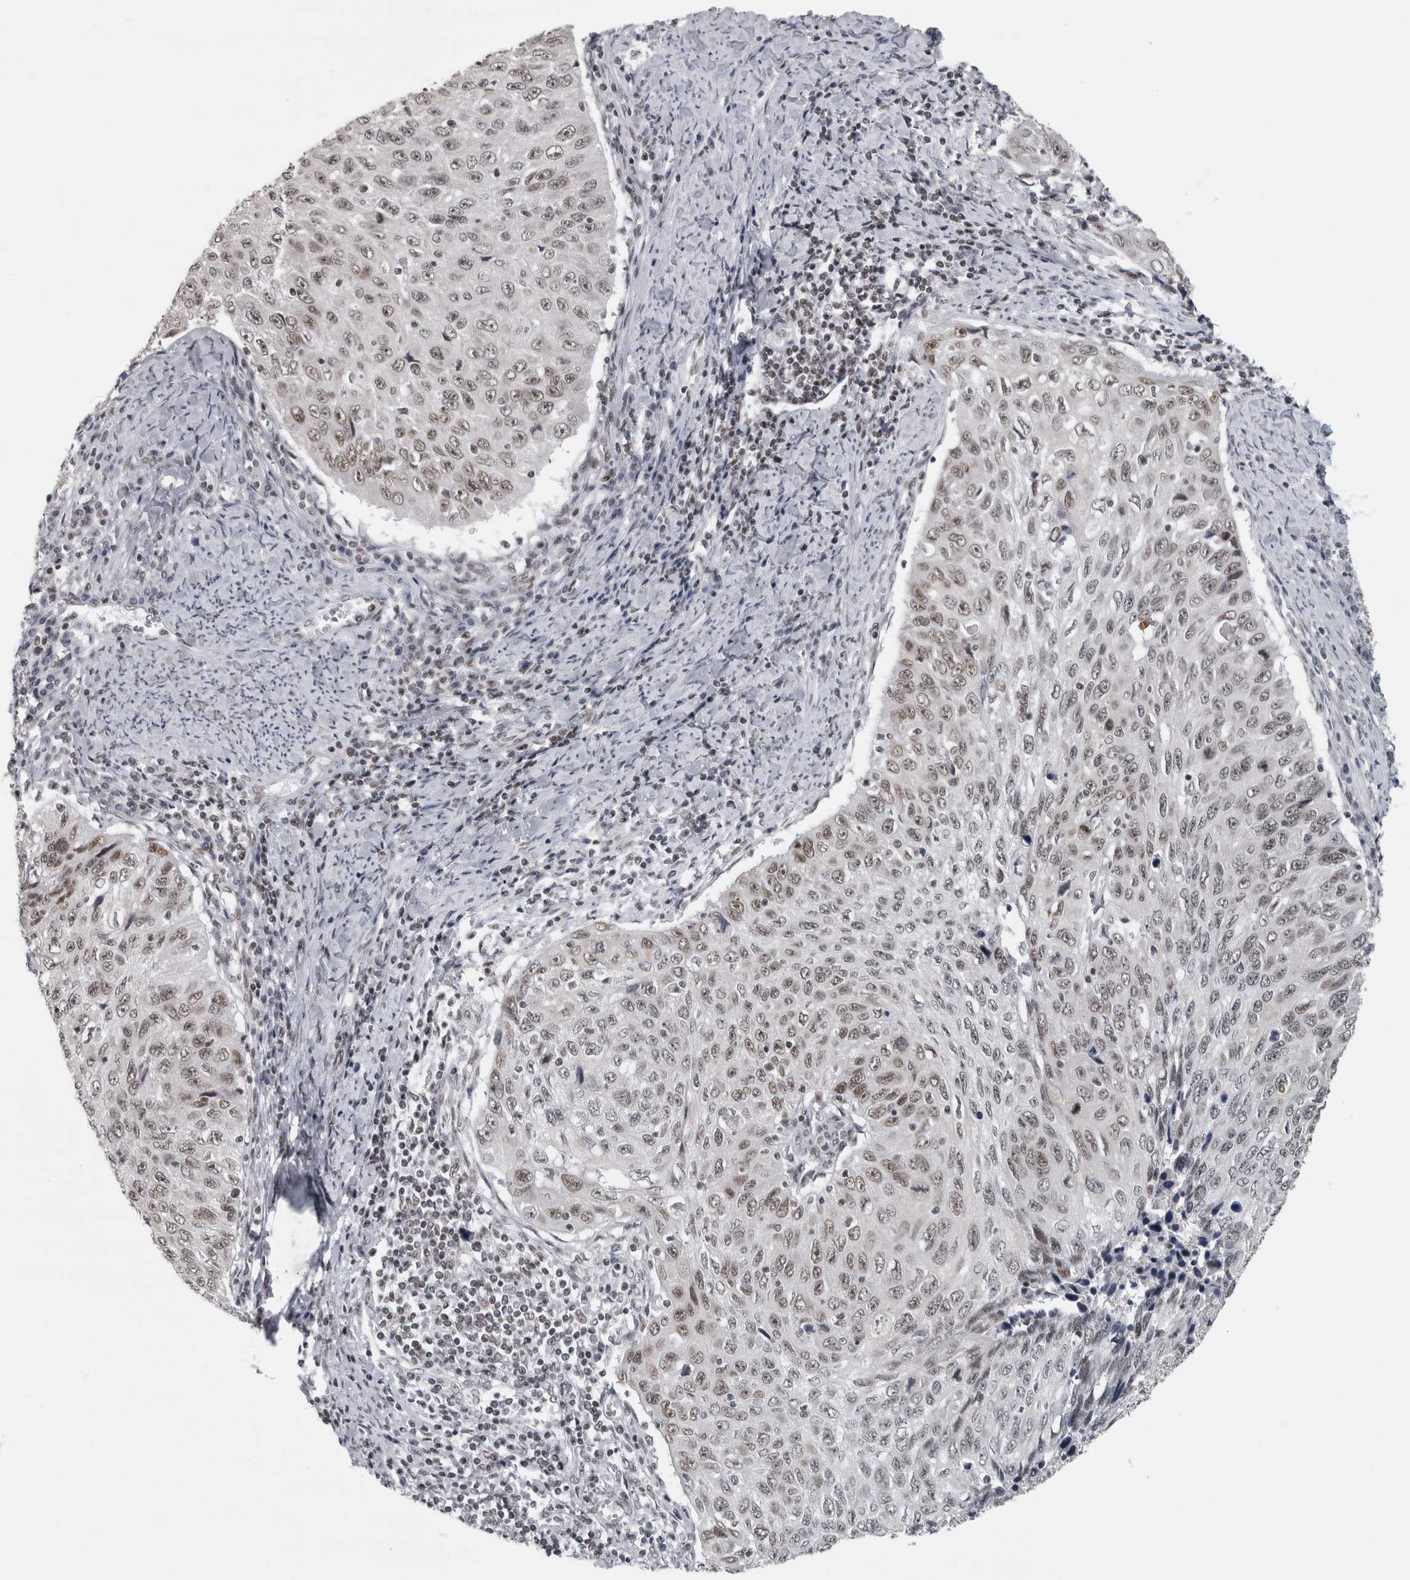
{"staining": {"intensity": "weak", "quantity": ">75%", "location": "nuclear"}, "tissue": "cervical cancer", "cell_type": "Tumor cells", "image_type": "cancer", "snomed": [{"axis": "morphology", "description": "Squamous cell carcinoma, NOS"}, {"axis": "topography", "description": "Cervix"}], "caption": "An immunohistochemistry micrograph of tumor tissue is shown. Protein staining in brown labels weak nuclear positivity in squamous cell carcinoma (cervical) within tumor cells.", "gene": "ARID4B", "patient": {"sex": "female", "age": 53}}